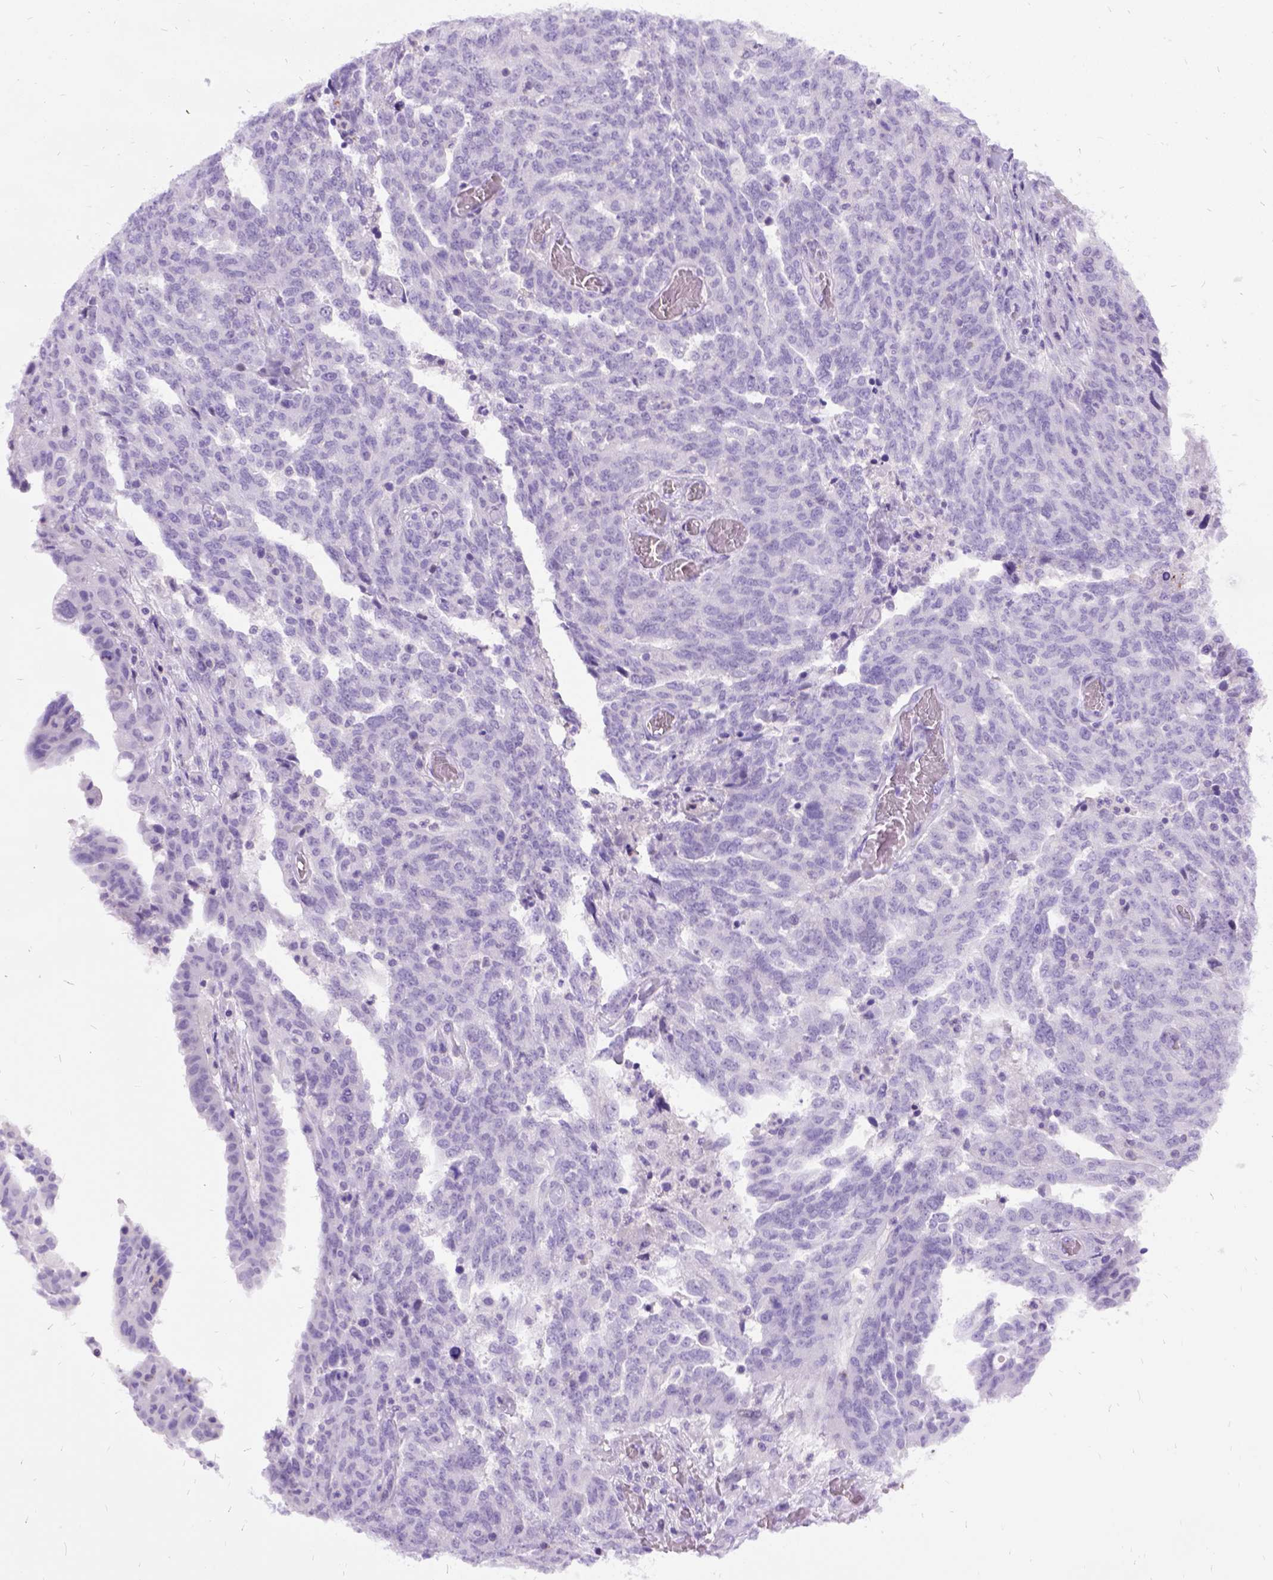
{"staining": {"intensity": "negative", "quantity": "none", "location": "none"}, "tissue": "ovarian cancer", "cell_type": "Tumor cells", "image_type": "cancer", "snomed": [{"axis": "morphology", "description": "Cystadenocarcinoma, serous, NOS"}, {"axis": "topography", "description": "Ovary"}], "caption": "Immunohistochemical staining of ovarian cancer (serous cystadenocarcinoma) reveals no significant staining in tumor cells.", "gene": "PRG2", "patient": {"sex": "female", "age": 67}}